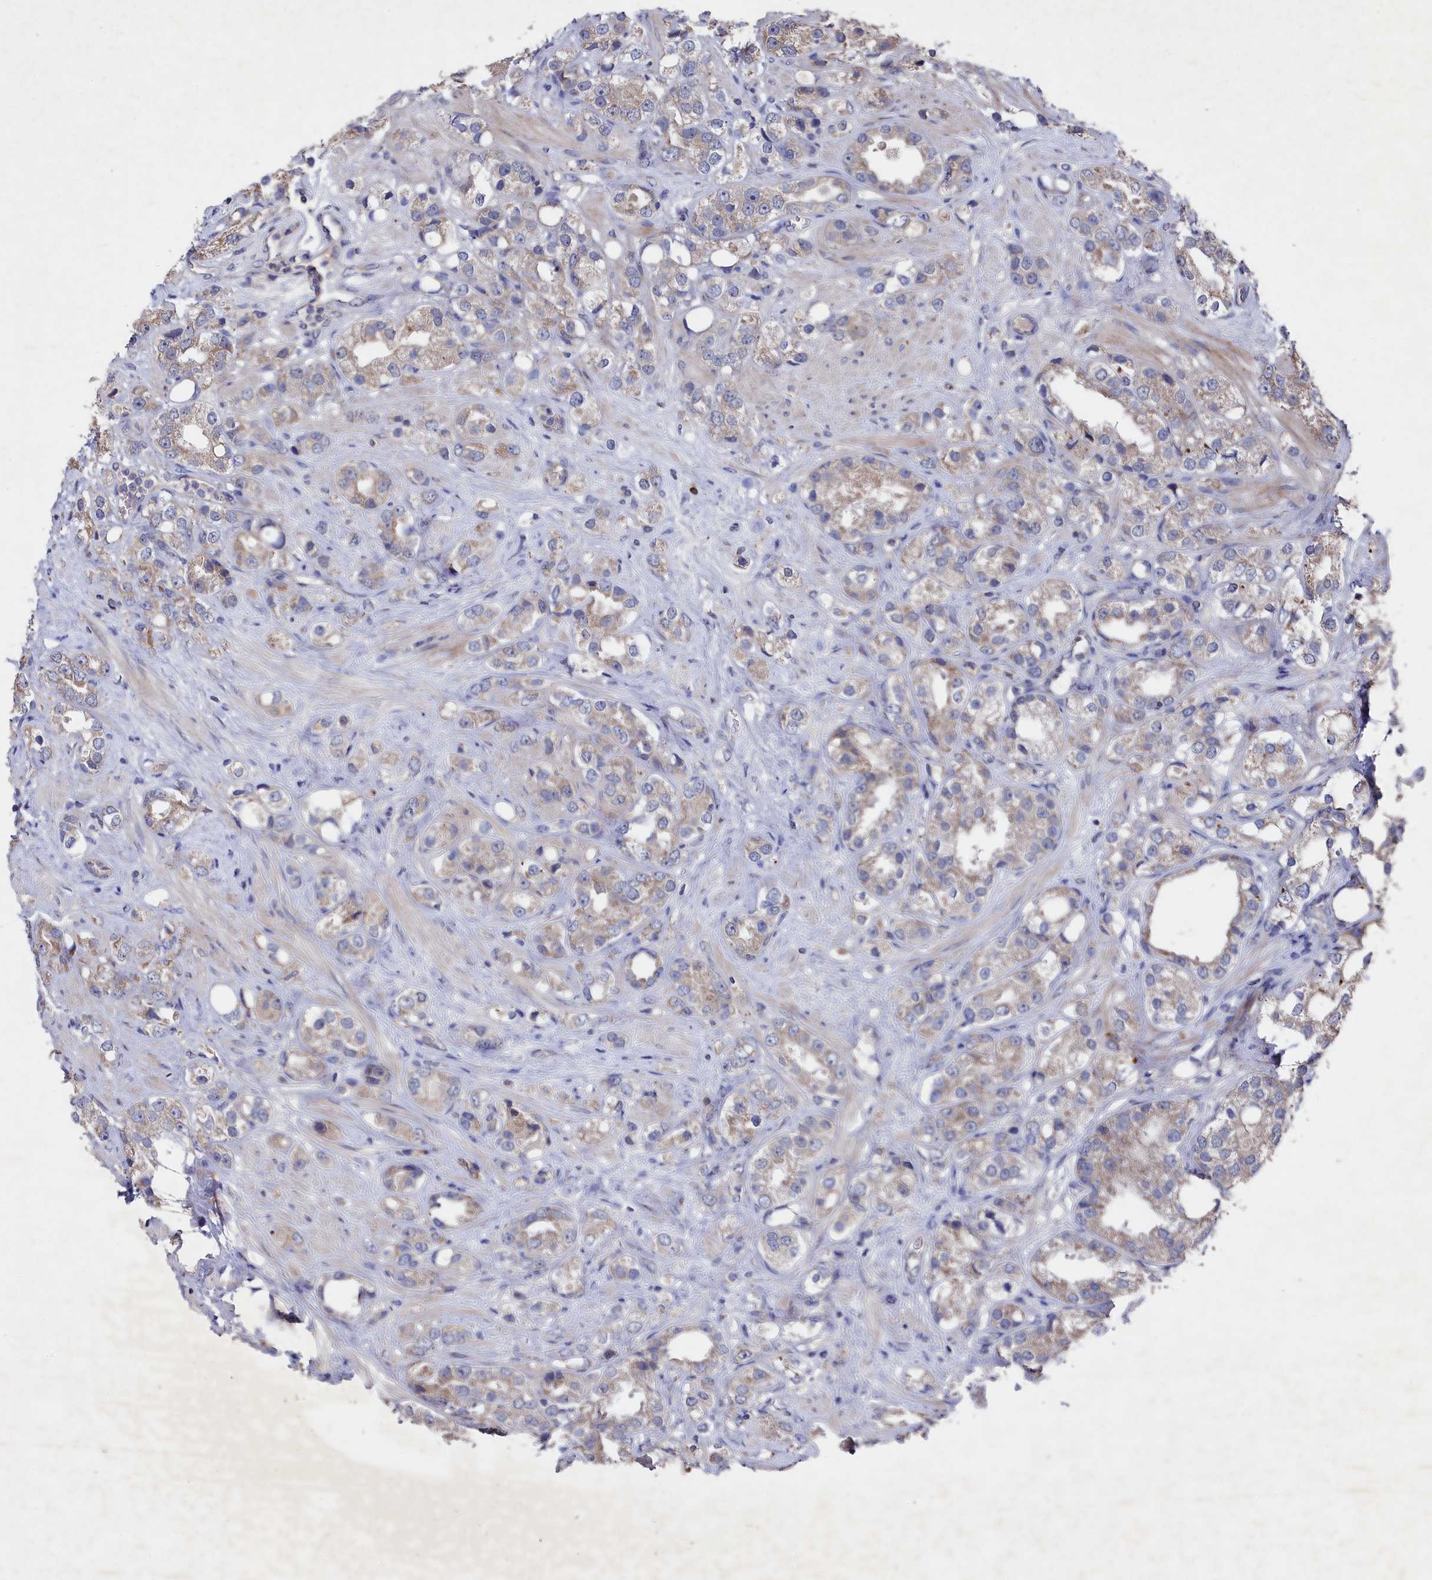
{"staining": {"intensity": "moderate", "quantity": "25%-75%", "location": "cytoplasmic/membranous"}, "tissue": "prostate cancer", "cell_type": "Tumor cells", "image_type": "cancer", "snomed": [{"axis": "morphology", "description": "Adenocarcinoma, NOS"}, {"axis": "topography", "description": "Prostate"}], "caption": "Adenocarcinoma (prostate) stained with DAB IHC demonstrates medium levels of moderate cytoplasmic/membranous positivity in about 25%-75% of tumor cells.", "gene": "SUPV3L1", "patient": {"sex": "male", "age": 79}}